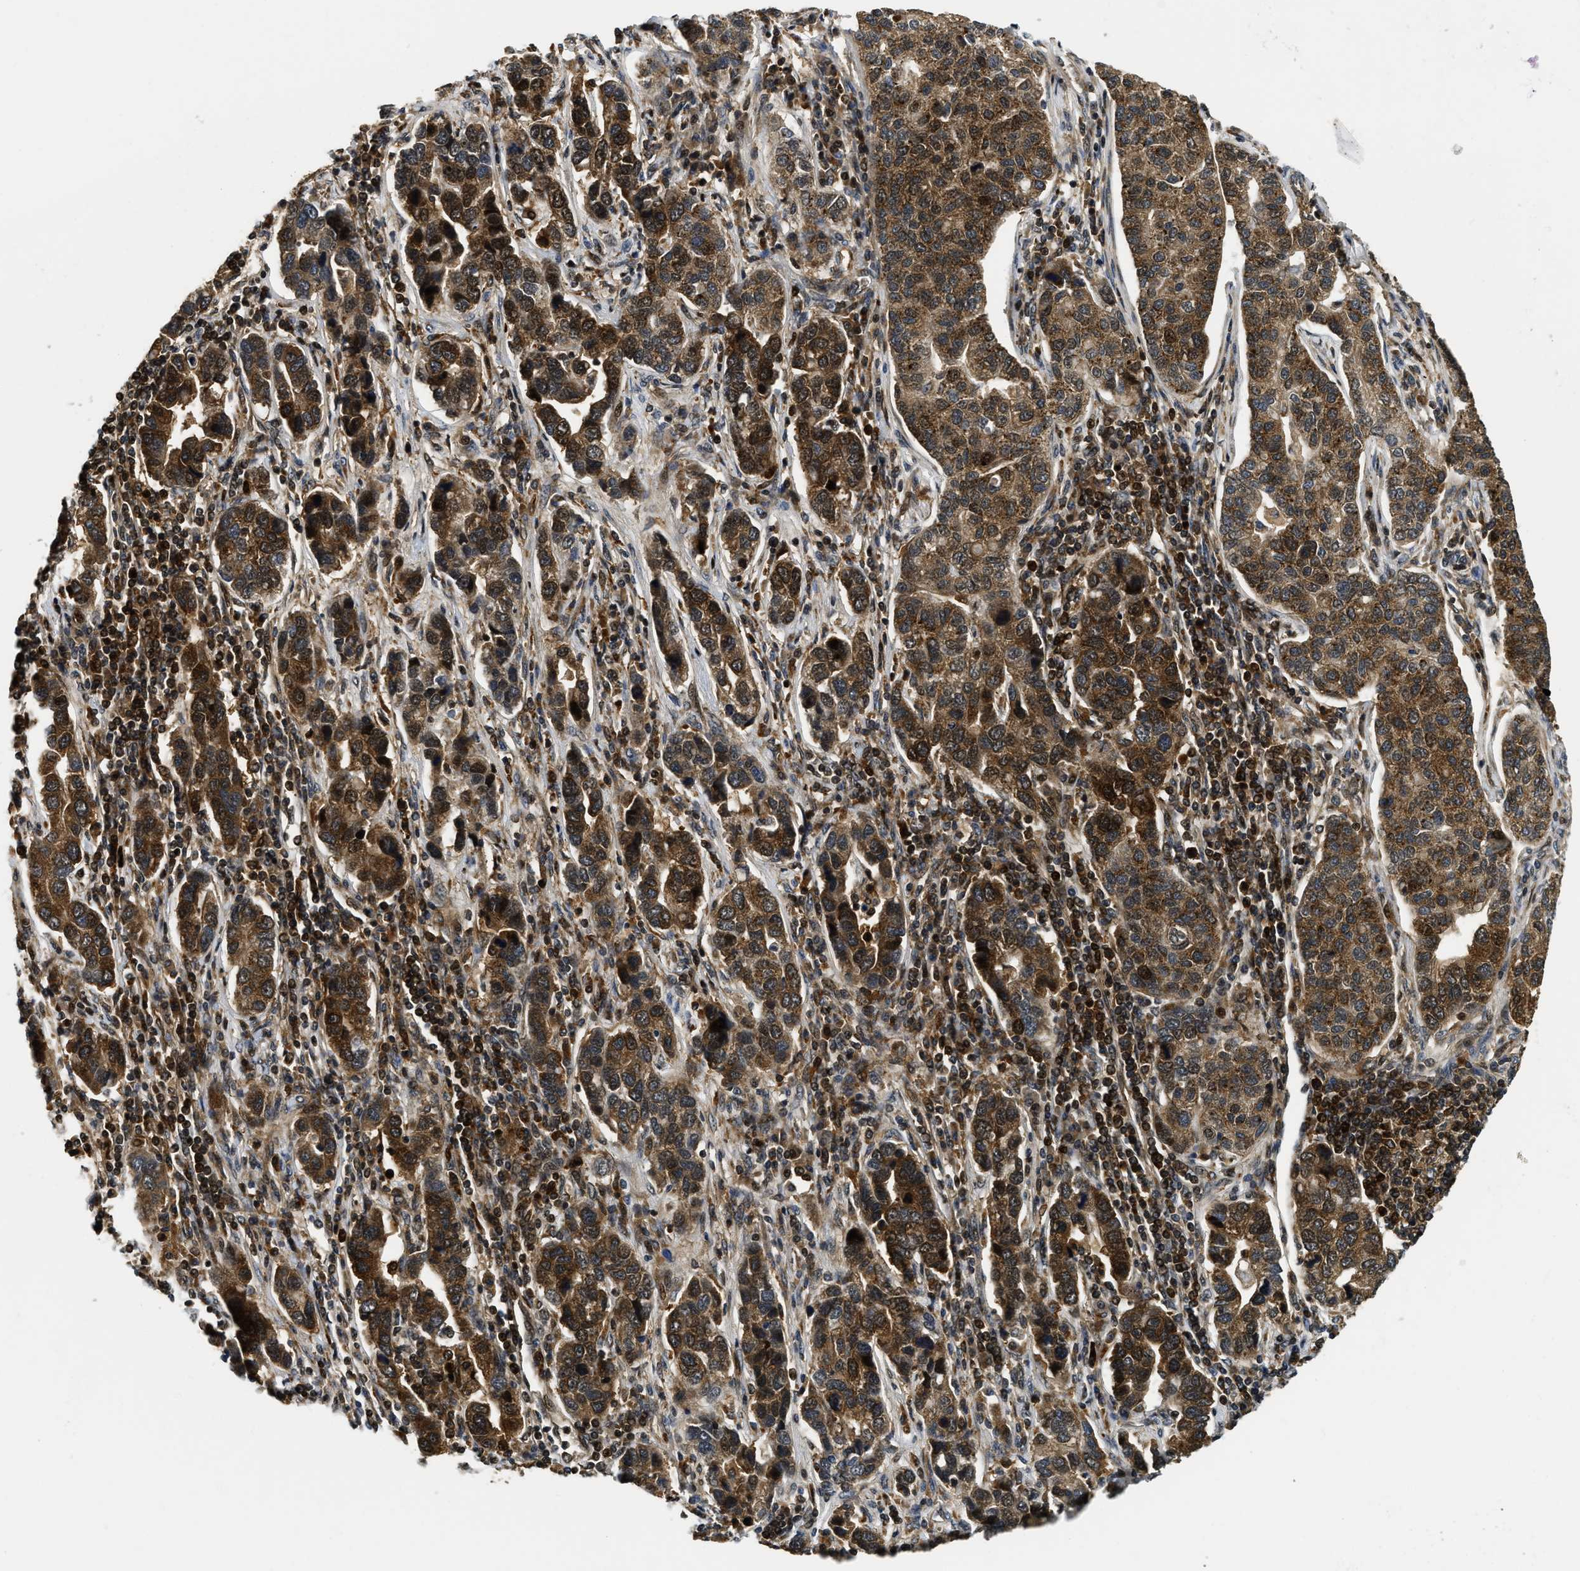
{"staining": {"intensity": "strong", "quantity": ">75%", "location": "cytoplasmic/membranous"}, "tissue": "pancreatic cancer", "cell_type": "Tumor cells", "image_type": "cancer", "snomed": [{"axis": "morphology", "description": "Adenocarcinoma, NOS"}, {"axis": "topography", "description": "Pancreas"}], "caption": "IHC micrograph of neoplastic tissue: pancreatic cancer (adenocarcinoma) stained using immunohistochemistry (IHC) displays high levels of strong protein expression localized specifically in the cytoplasmic/membranous of tumor cells, appearing as a cytoplasmic/membranous brown color.", "gene": "ADSL", "patient": {"sex": "female", "age": 61}}